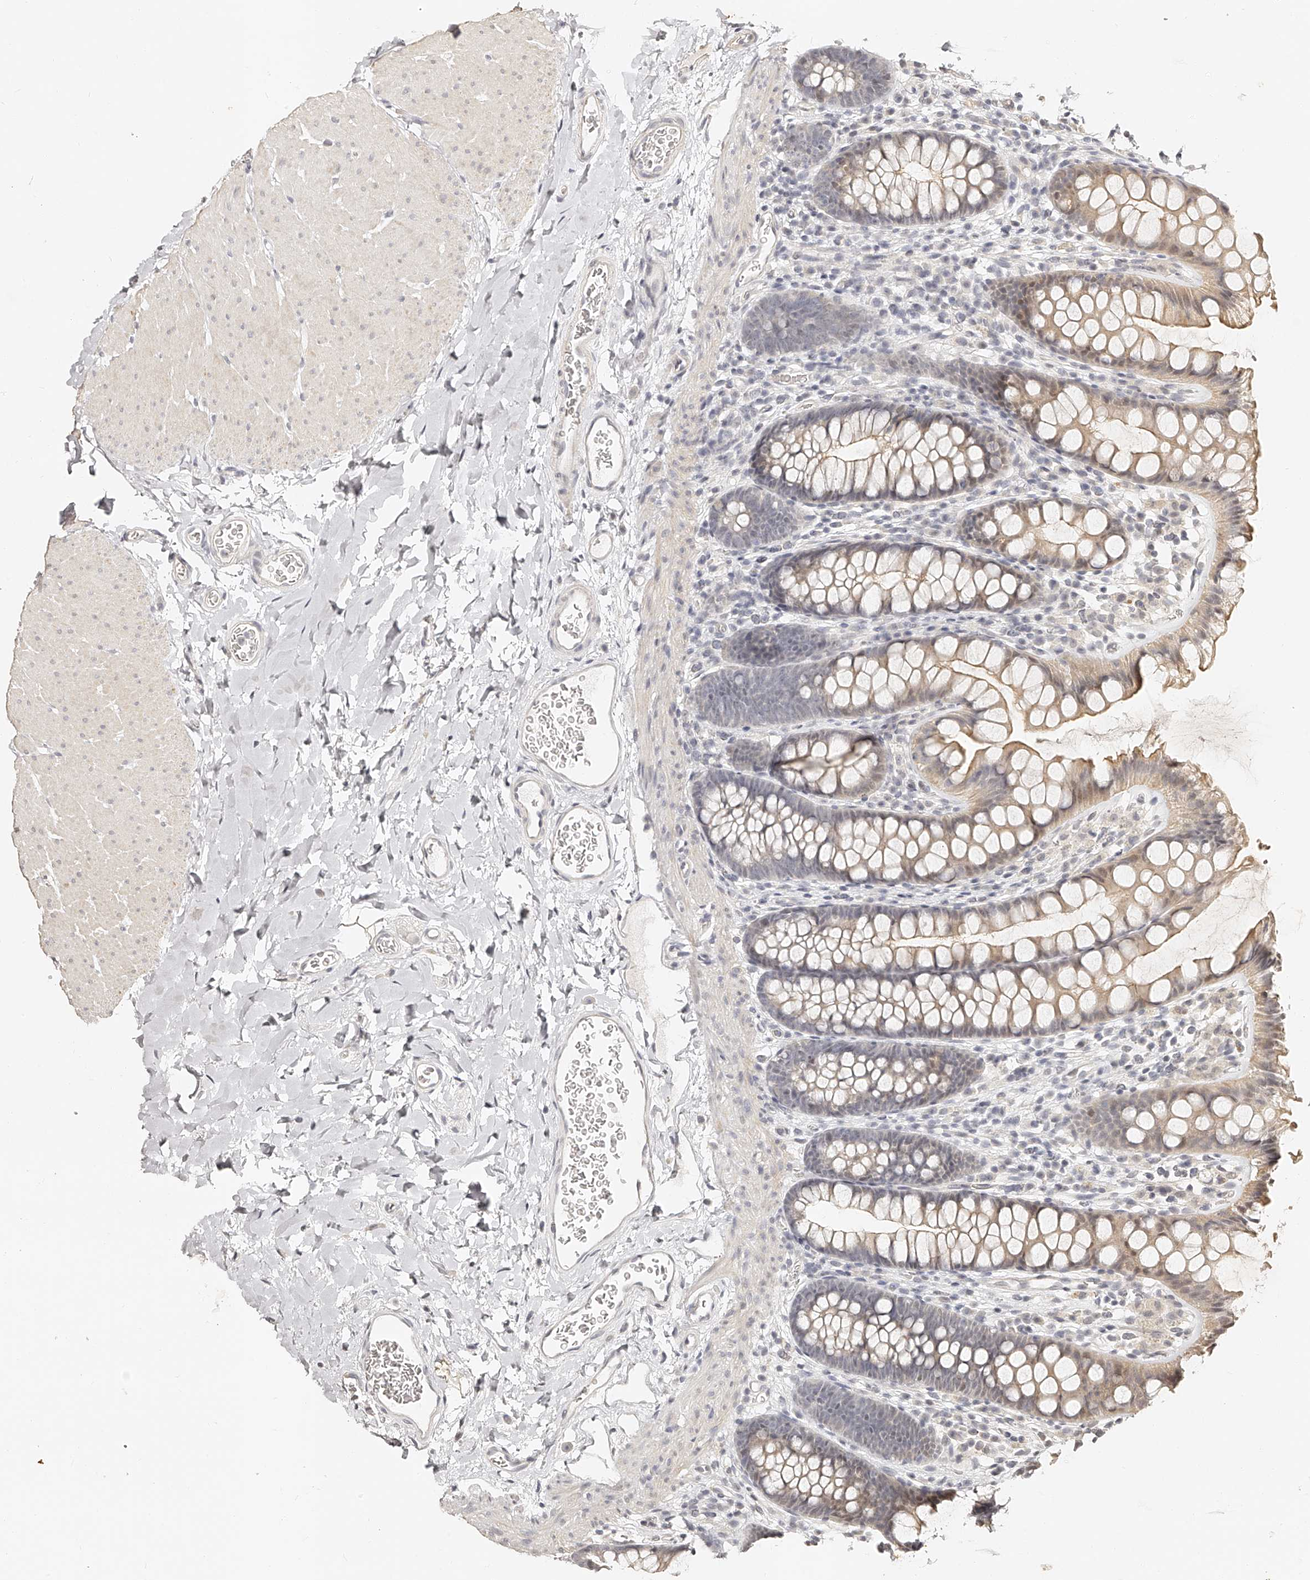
{"staining": {"intensity": "negative", "quantity": "none", "location": "none"}, "tissue": "colon", "cell_type": "Endothelial cells", "image_type": "normal", "snomed": [{"axis": "morphology", "description": "Normal tissue, NOS"}, {"axis": "topography", "description": "Colon"}], "caption": "DAB immunohistochemical staining of normal human colon demonstrates no significant positivity in endothelial cells. (DAB (3,3'-diaminobenzidine) immunohistochemistry with hematoxylin counter stain).", "gene": "ZNF789", "patient": {"sex": "female", "age": 62}}